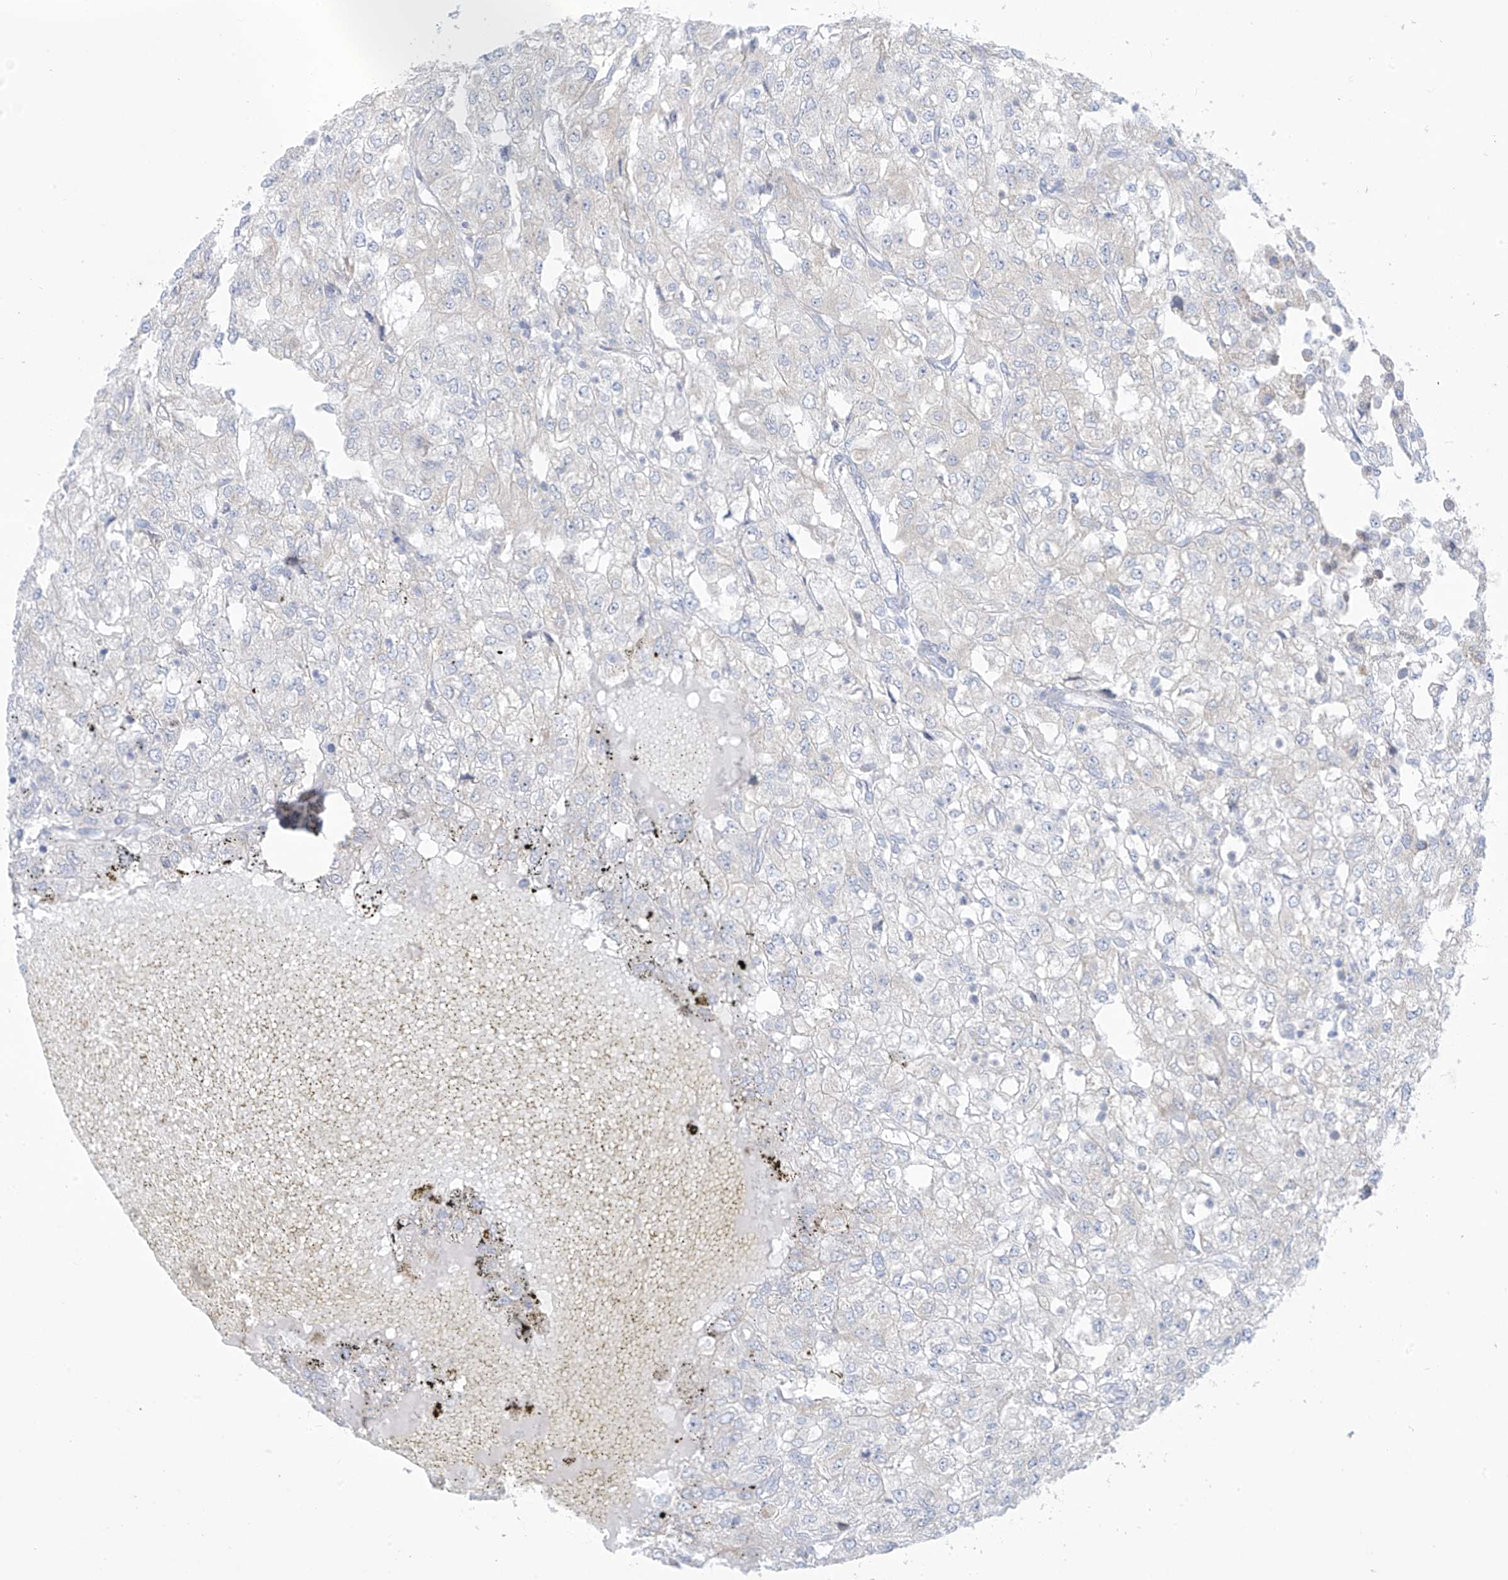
{"staining": {"intensity": "negative", "quantity": "none", "location": "none"}, "tissue": "renal cancer", "cell_type": "Tumor cells", "image_type": "cancer", "snomed": [{"axis": "morphology", "description": "Adenocarcinoma, NOS"}, {"axis": "topography", "description": "Kidney"}], "caption": "Immunohistochemistry (IHC) of renal cancer reveals no positivity in tumor cells.", "gene": "TRMT2B", "patient": {"sex": "female", "age": 54}}